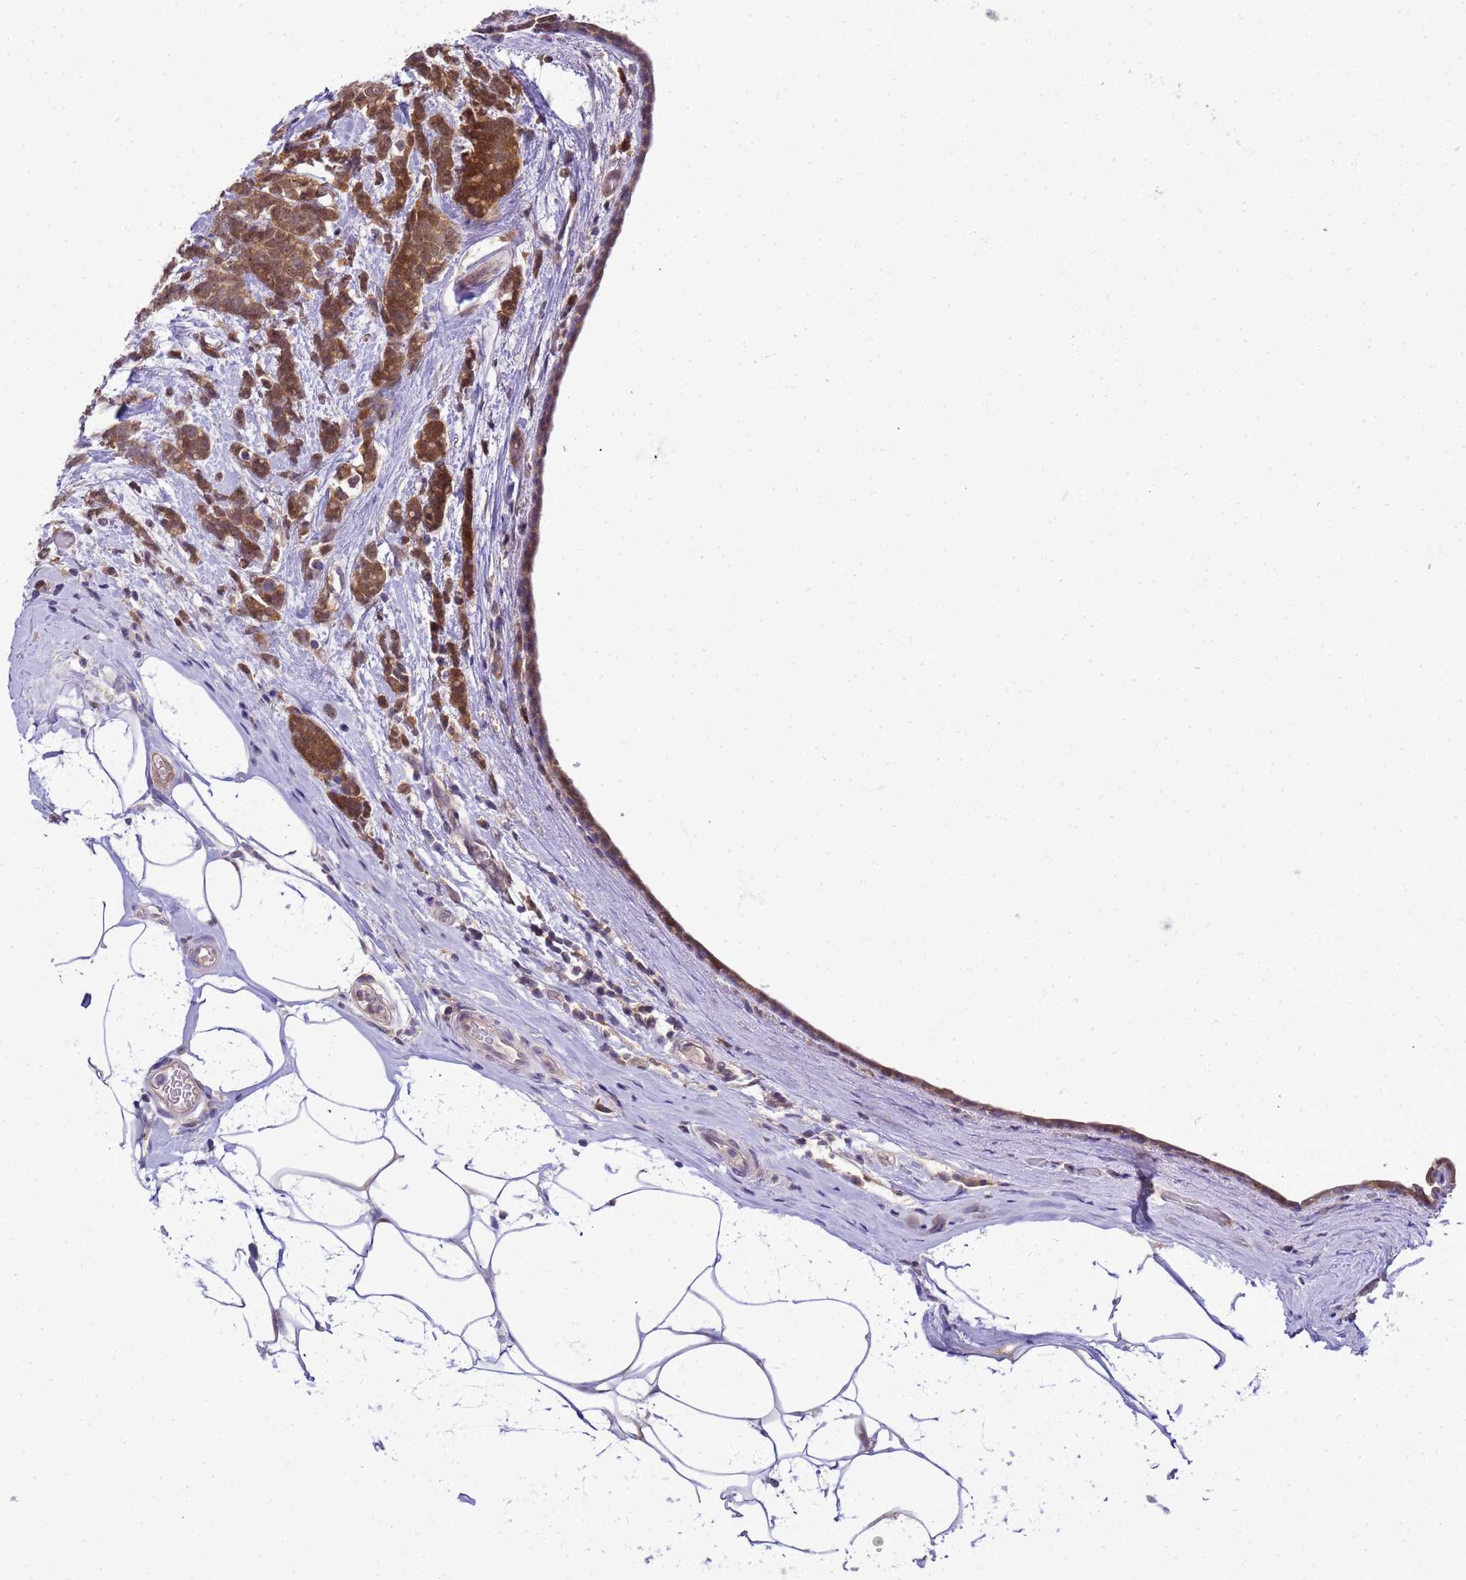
{"staining": {"intensity": "strong", "quantity": ">75%", "location": "cytoplasmic/membranous"}, "tissue": "breast cancer", "cell_type": "Tumor cells", "image_type": "cancer", "snomed": [{"axis": "morphology", "description": "Lobular carcinoma"}, {"axis": "topography", "description": "Breast"}], "caption": "Immunohistochemistry (IHC) photomicrograph of neoplastic tissue: breast lobular carcinoma stained using immunohistochemistry shows high levels of strong protein expression localized specifically in the cytoplasmic/membranous of tumor cells, appearing as a cytoplasmic/membranous brown color.", "gene": "DDI2", "patient": {"sex": "female", "age": 58}}